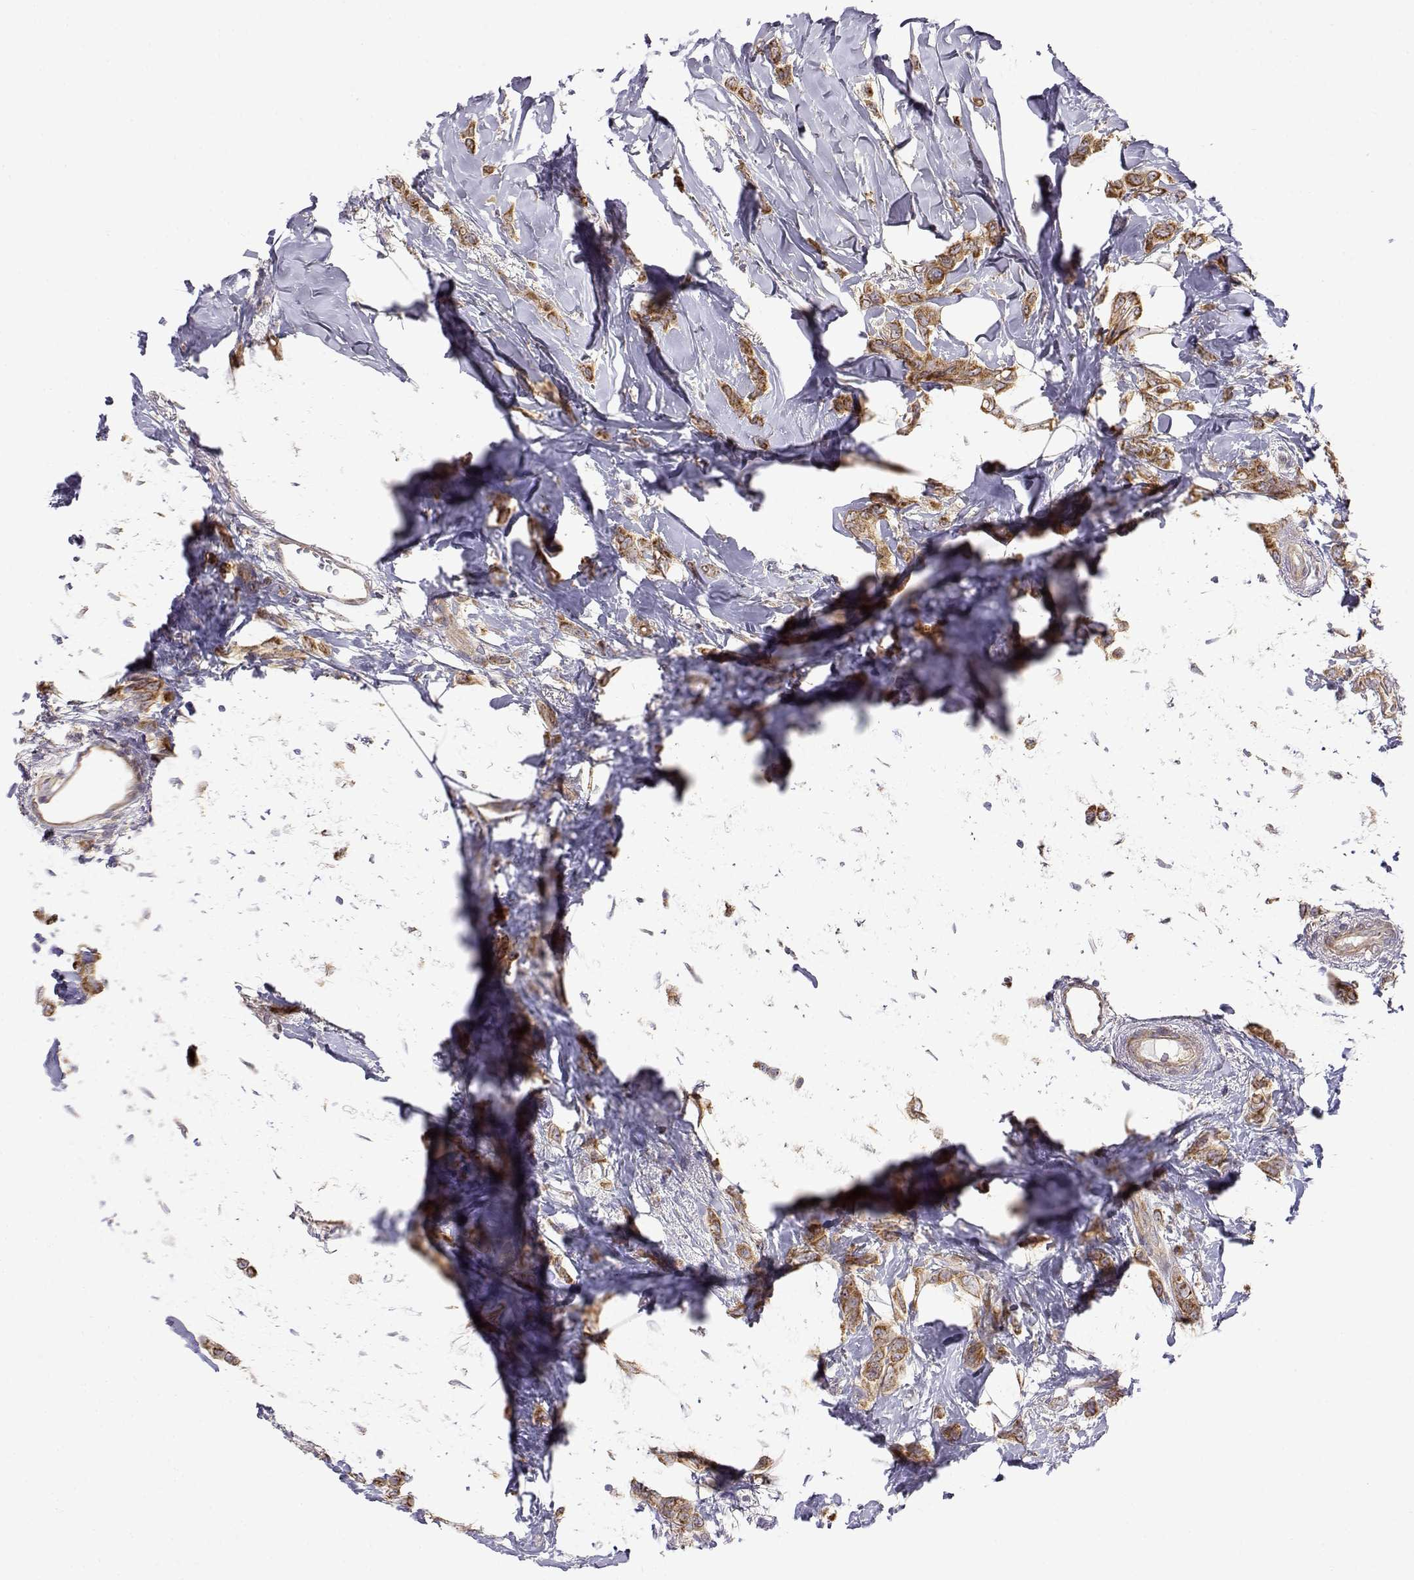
{"staining": {"intensity": "strong", "quantity": ">75%", "location": "cytoplasmic/membranous"}, "tissue": "breast cancer", "cell_type": "Tumor cells", "image_type": "cancer", "snomed": [{"axis": "morphology", "description": "Lobular carcinoma"}, {"axis": "topography", "description": "Breast"}], "caption": "Protein expression analysis of human breast lobular carcinoma reveals strong cytoplasmic/membranous positivity in approximately >75% of tumor cells.", "gene": "PAIP1", "patient": {"sex": "female", "age": 66}}